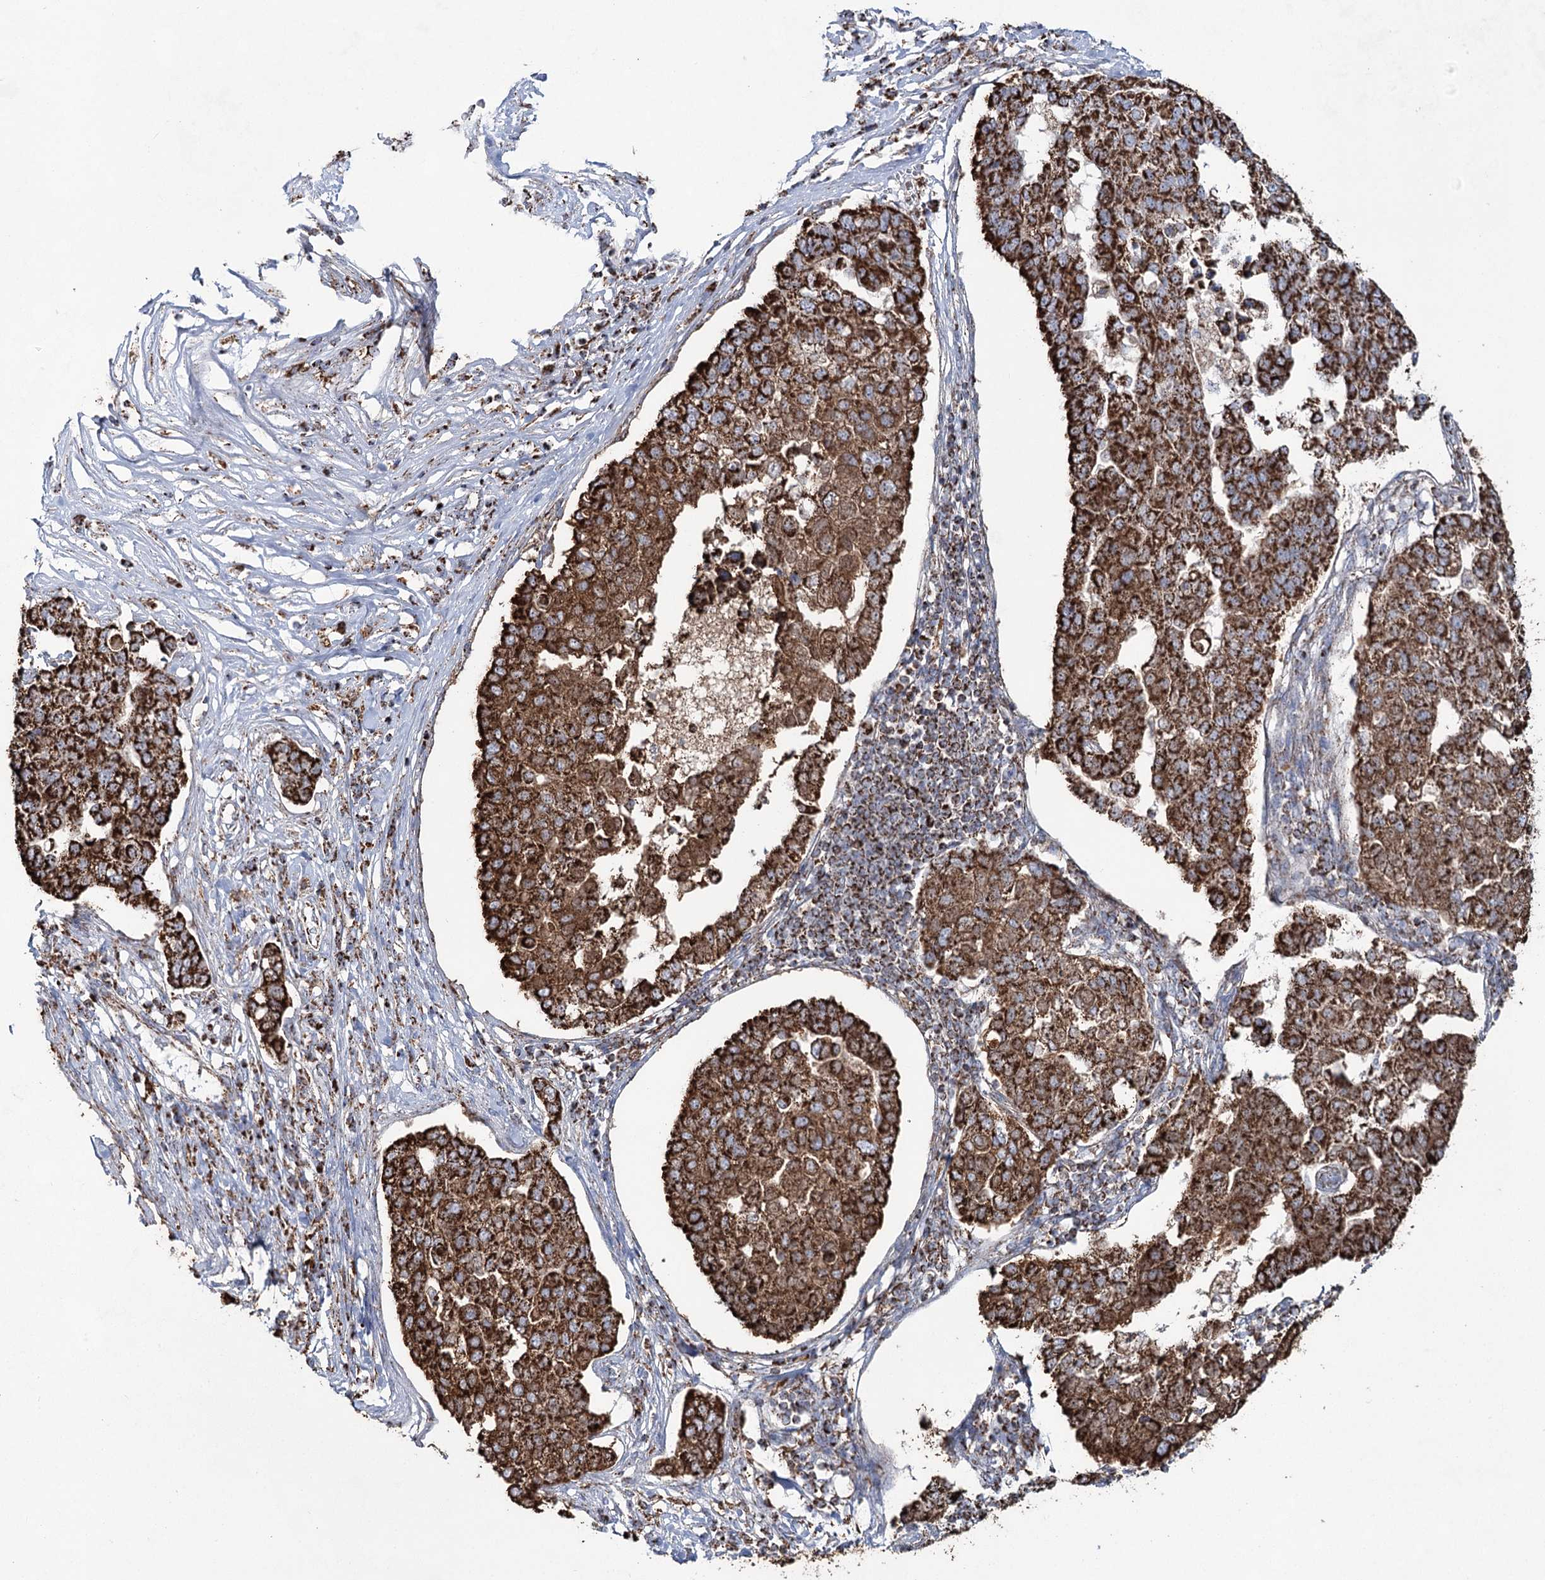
{"staining": {"intensity": "strong", "quantity": ">75%", "location": "cytoplasmic/membranous"}, "tissue": "pancreatic cancer", "cell_type": "Tumor cells", "image_type": "cancer", "snomed": [{"axis": "morphology", "description": "Adenocarcinoma, NOS"}, {"axis": "topography", "description": "Pancreas"}], "caption": "A high-resolution micrograph shows immunohistochemistry staining of pancreatic cancer (adenocarcinoma), which displays strong cytoplasmic/membranous expression in about >75% of tumor cells. The staining is performed using DAB (3,3'-diaminobenzidine) brown chromogen to label protein expression. The nuclei are counter-stained blue using hematoxylin.", "gene": "CWF19L1", "patient": {"sex": "female", "age": 61}}